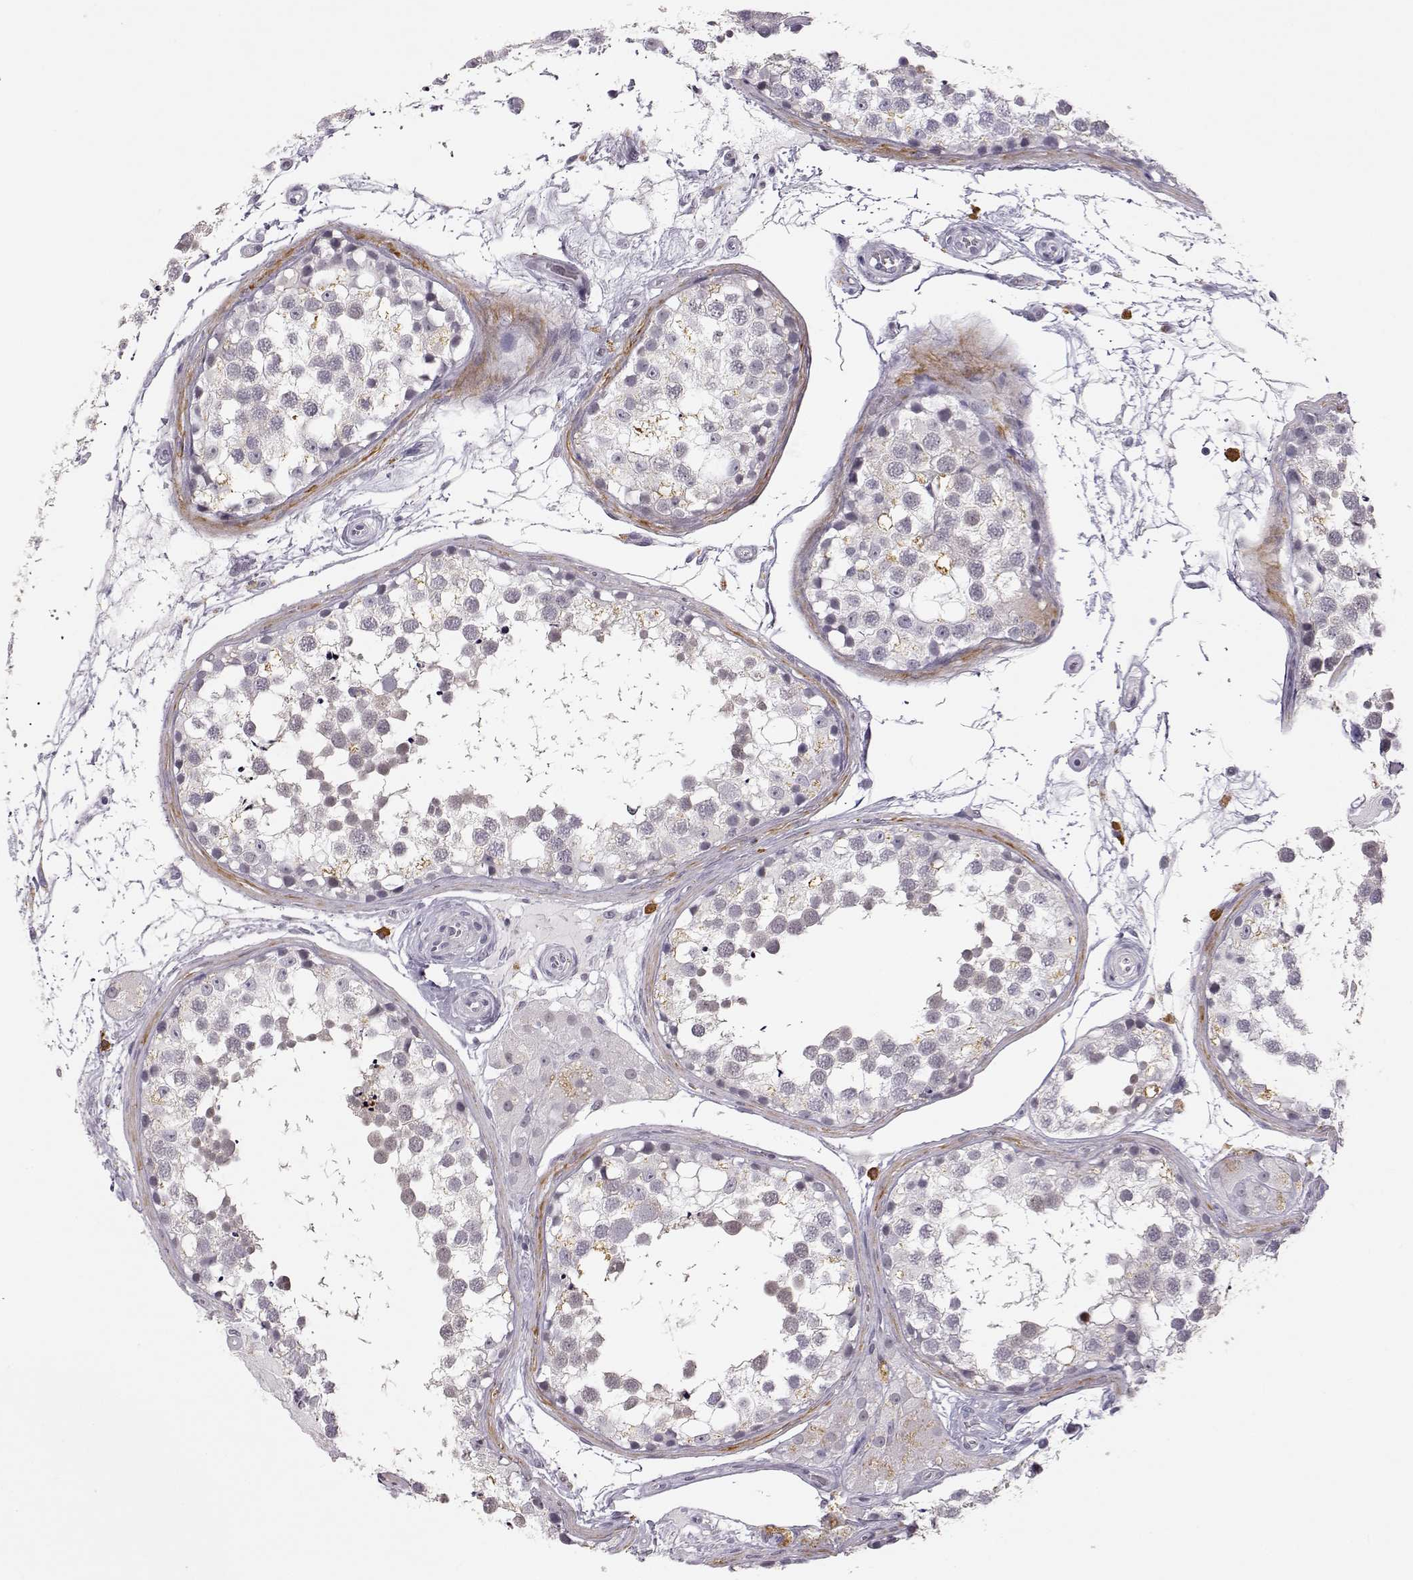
{"staining": {"intensity": "weak", "quantity": "<25%", "location": "cytoplasmic/membranous"}, "tissue": "testis", "cell_type": "Cells in seminiferous ducts", "image_type": "normal", "snomed": [{"axis": "morphology", "description": "Normal tissue, NOS"}, {"axis": "morphology", "description": "Seminoma, NOS"}, {"axis": "topography", "description": "Testis"}], "caption": "The histopathology image displays no staining of cells in seminiferous ducts in benign testis.", "gene": "VGF", "patient": {"sex": "male", "age": 65}}